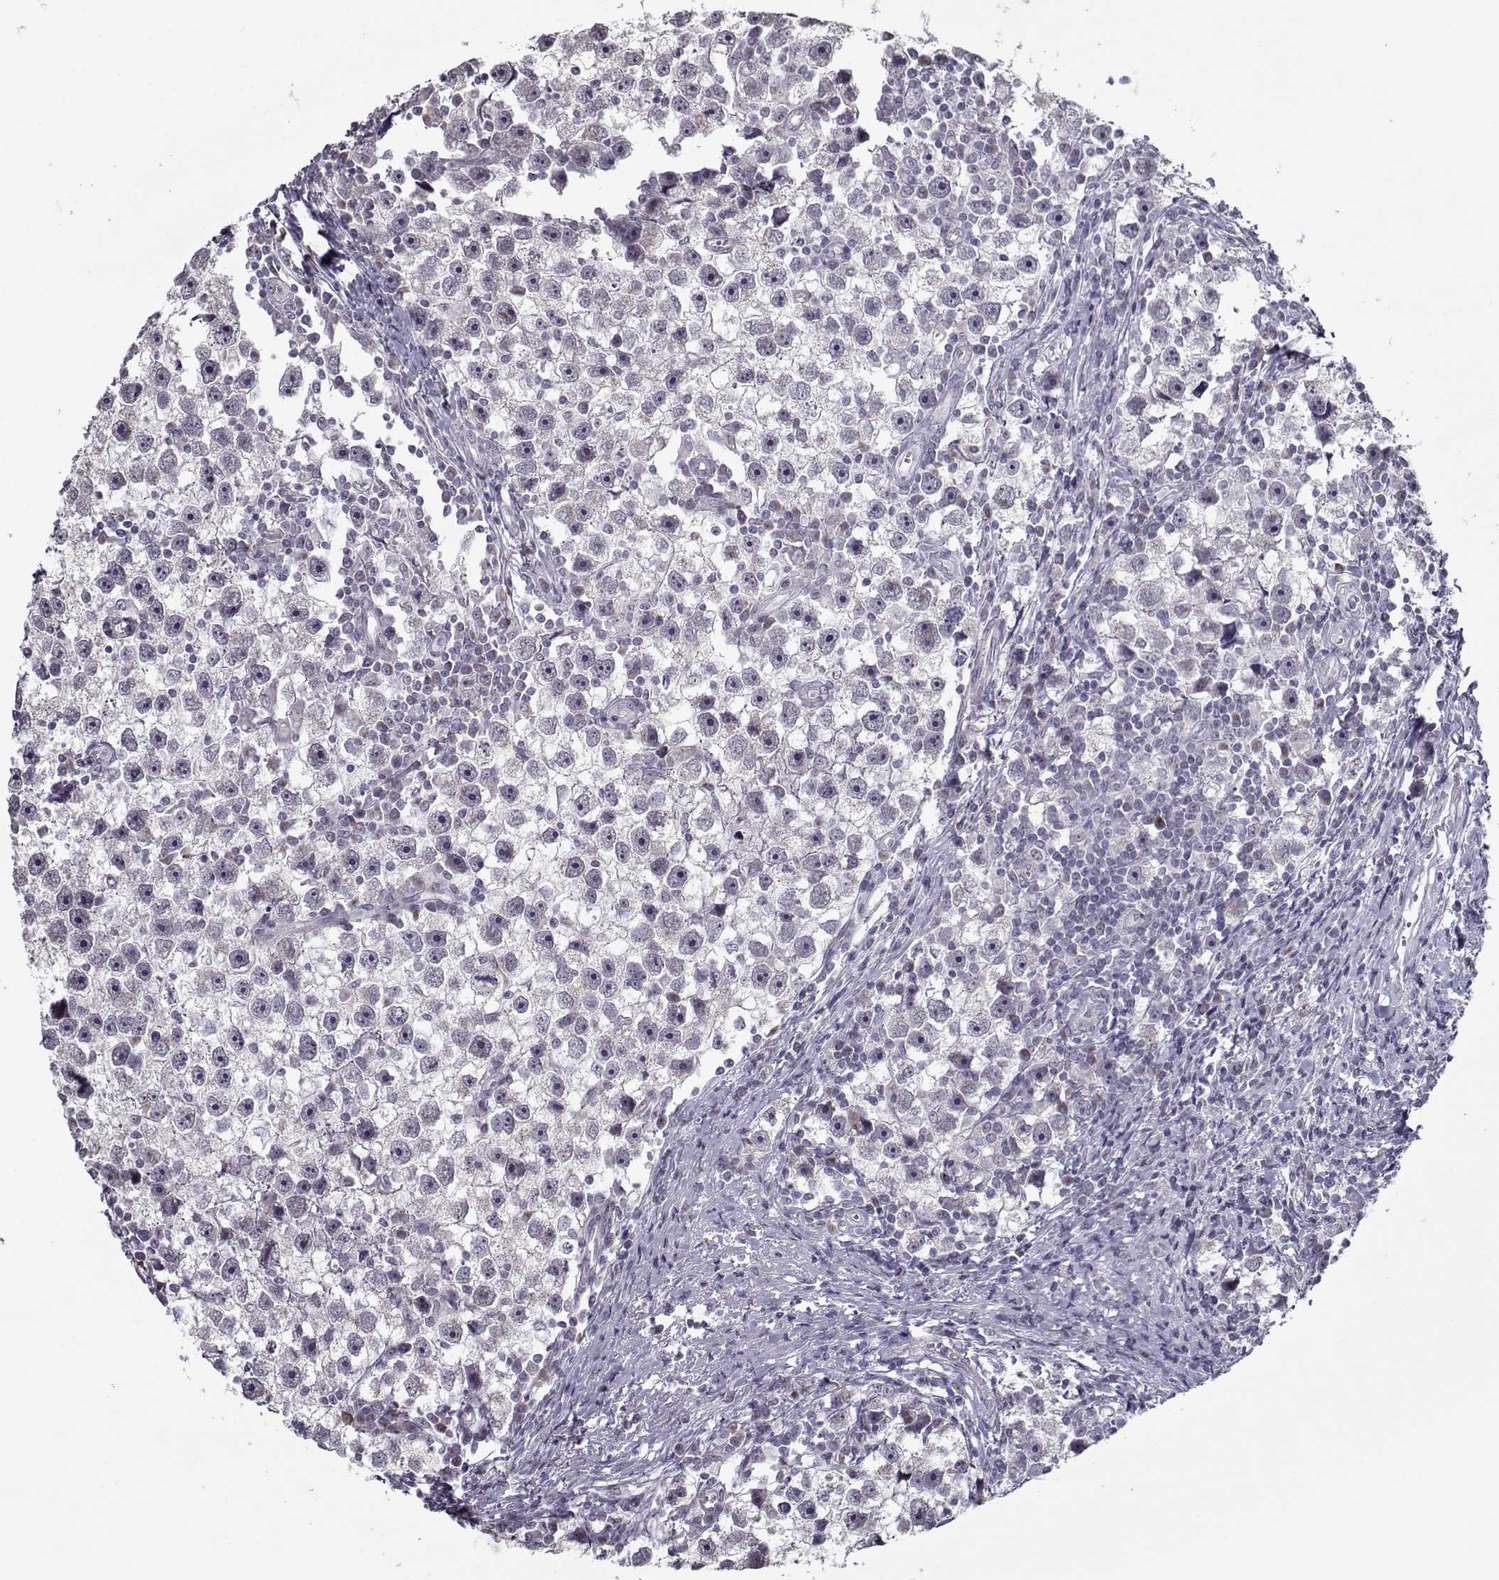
{"staining": {"intensity": "negative", "quantity": "none", "location": "none"}, "tissue": "testis cancer", "cell_type": "Tumor cells", "image_type": "cancer", "snomed": [{"axis": "morphology", "description": "Seminoma, NOS"}, {"axis": "topography", "description": "Testis"}], "caption": "Immunohistochemistry histopathology image of human seminoma (testis) stained for a protein (brown), which exhibits no positivity in tumor cells.", "gene": "SEC16B", "patient": {"sex": "male", "age": 30}}